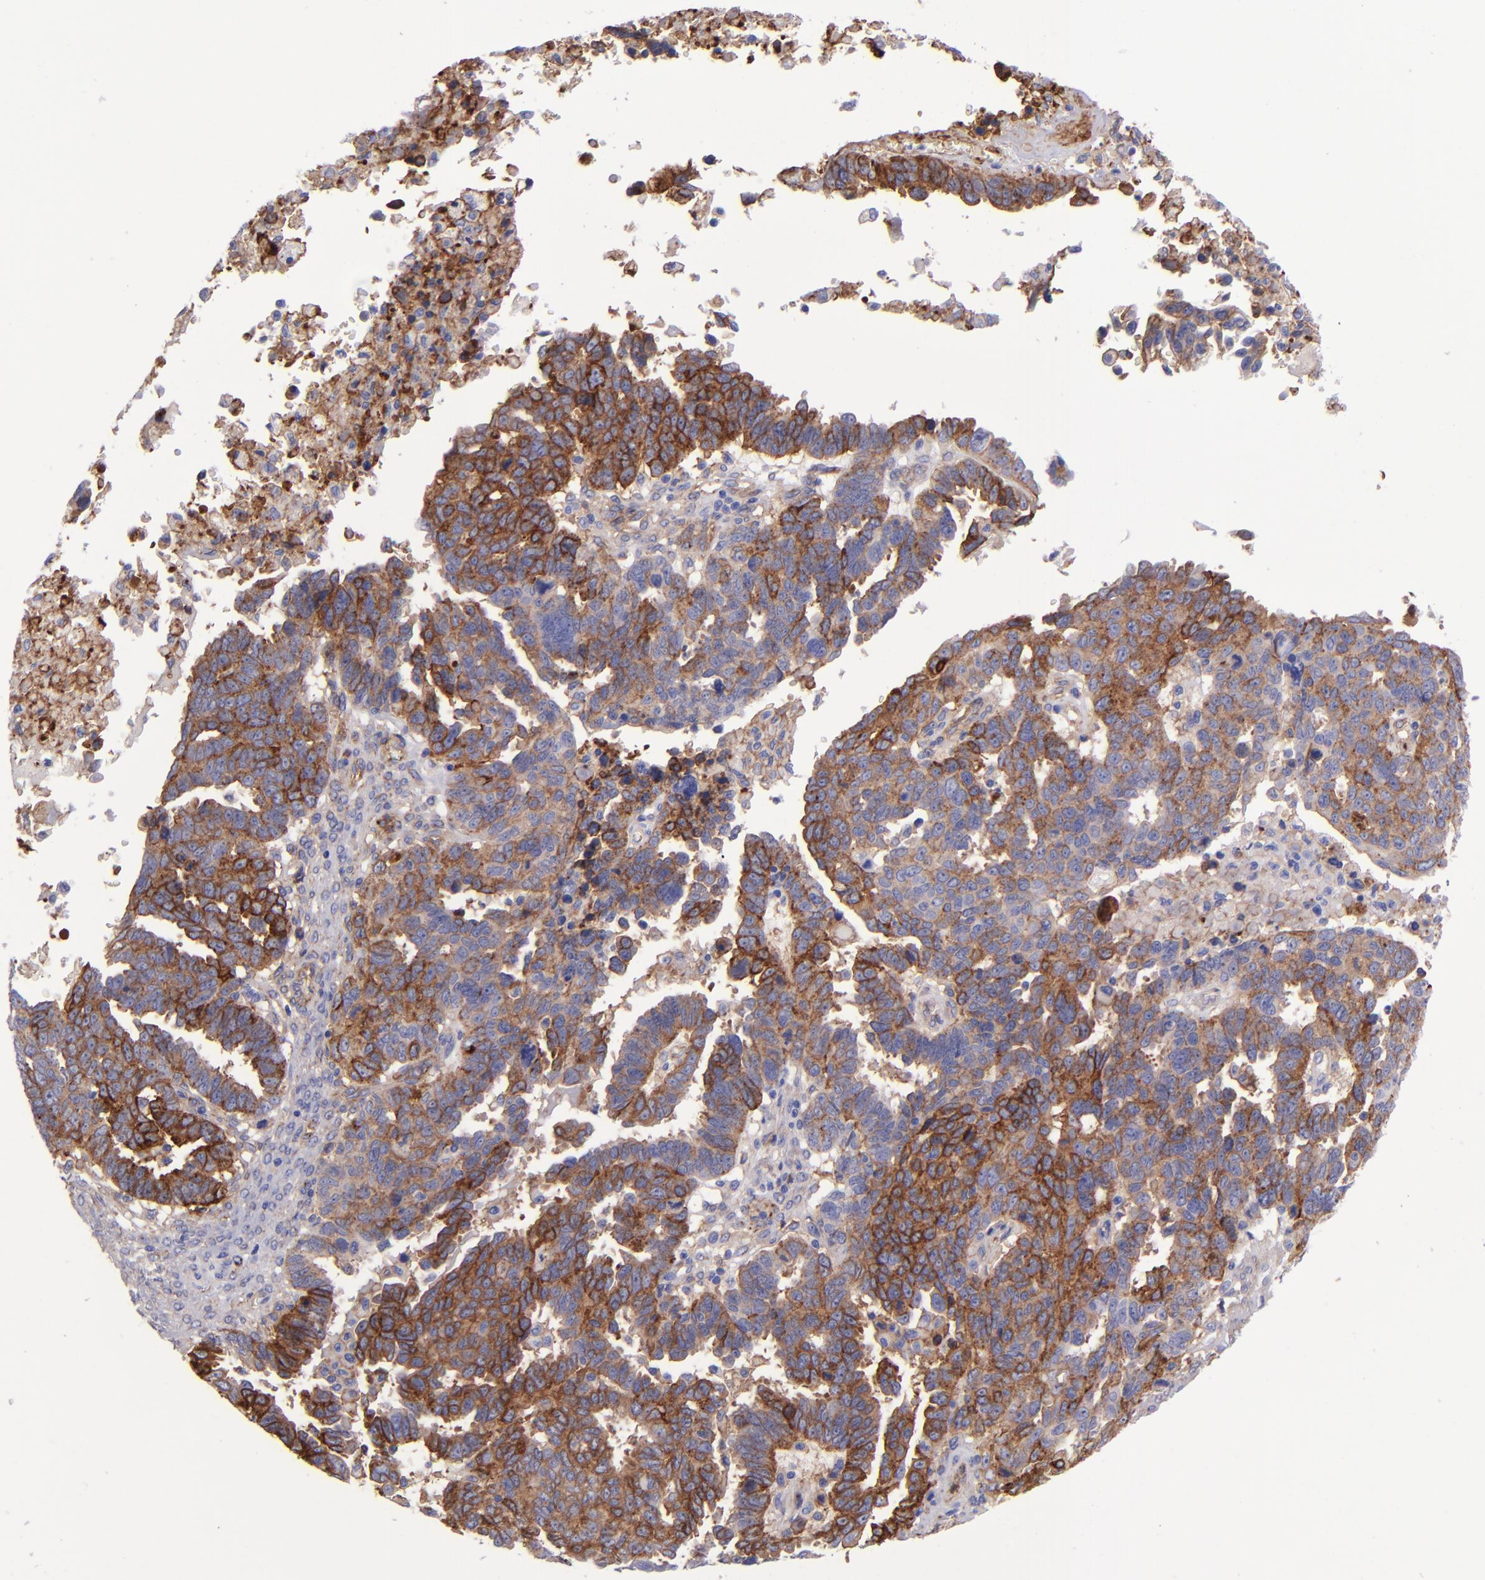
{"staining": {"intensity": "strong", "quantity": "25%-75%", "location": "cytoplasmic/membranous"}, "tissue": "ovarian cancer", "cell_type": "Tumor cells", "image_type": "cancer", "snomed": [{"axis": "morphology", "description": "Carcinoma, endometroid"}, {"axis": "morphology", "description": "Cystadenocarcinoma, serous, NOS"}, {"axis": "topography", "description": "Ovary"}], "caption": "Ovarian cancer was stained to show a protein in brown. There is high levels of strong cytoplasmic/membranous staining in approximately 25%-75% of tumor cells. Ihc stains the protein of interest in brown and the nuclei are stained blue.", "gene": "ITGAV", "patient": {"sex": "female", "age": 45}}